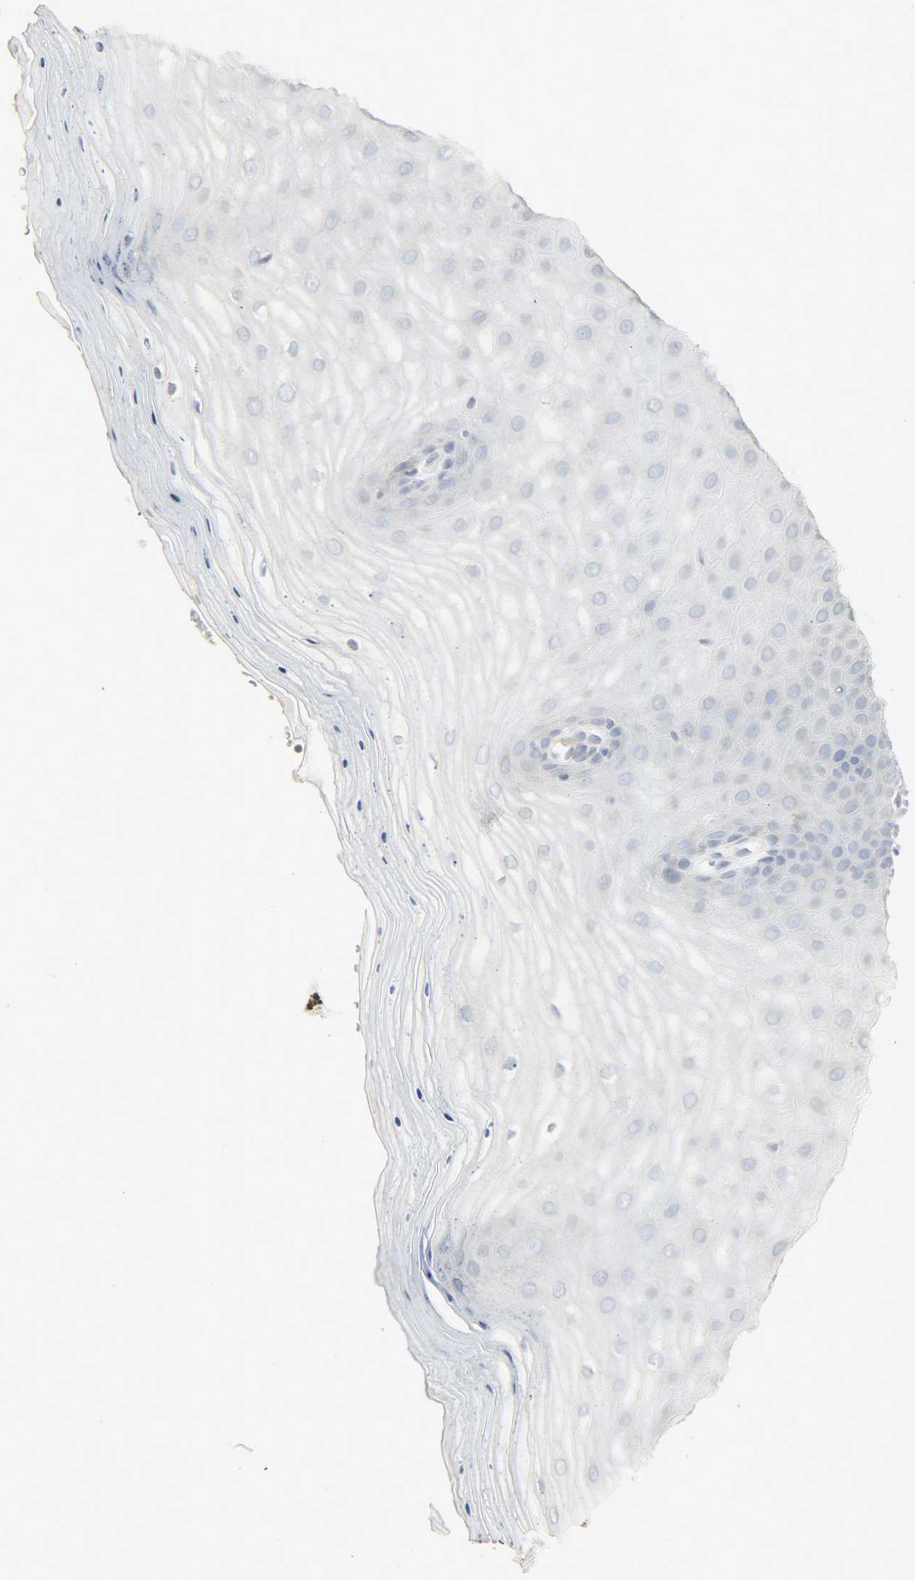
{"staining": {"intensity": "weak", "quantity": "25%-75%", "location": "cytoplasmic/membranous"}, "tissue": "cervix", "cell_type": "Glandular cells", "image_type": "normal", "snomed": [{"axis": "morphology", "description": "Normal tissue, NOS"}, {"axis": "topography", "description": "Cervix"}], "caption": "Immunohistochemical staining of normal cervix exhibits 25%-75% levels of weak cytoplasmic/membranous protein expression in about 25%-75% of glandular cells.", "gene": "ENPEP", "patient": {"sex": "female", "age": 55}}